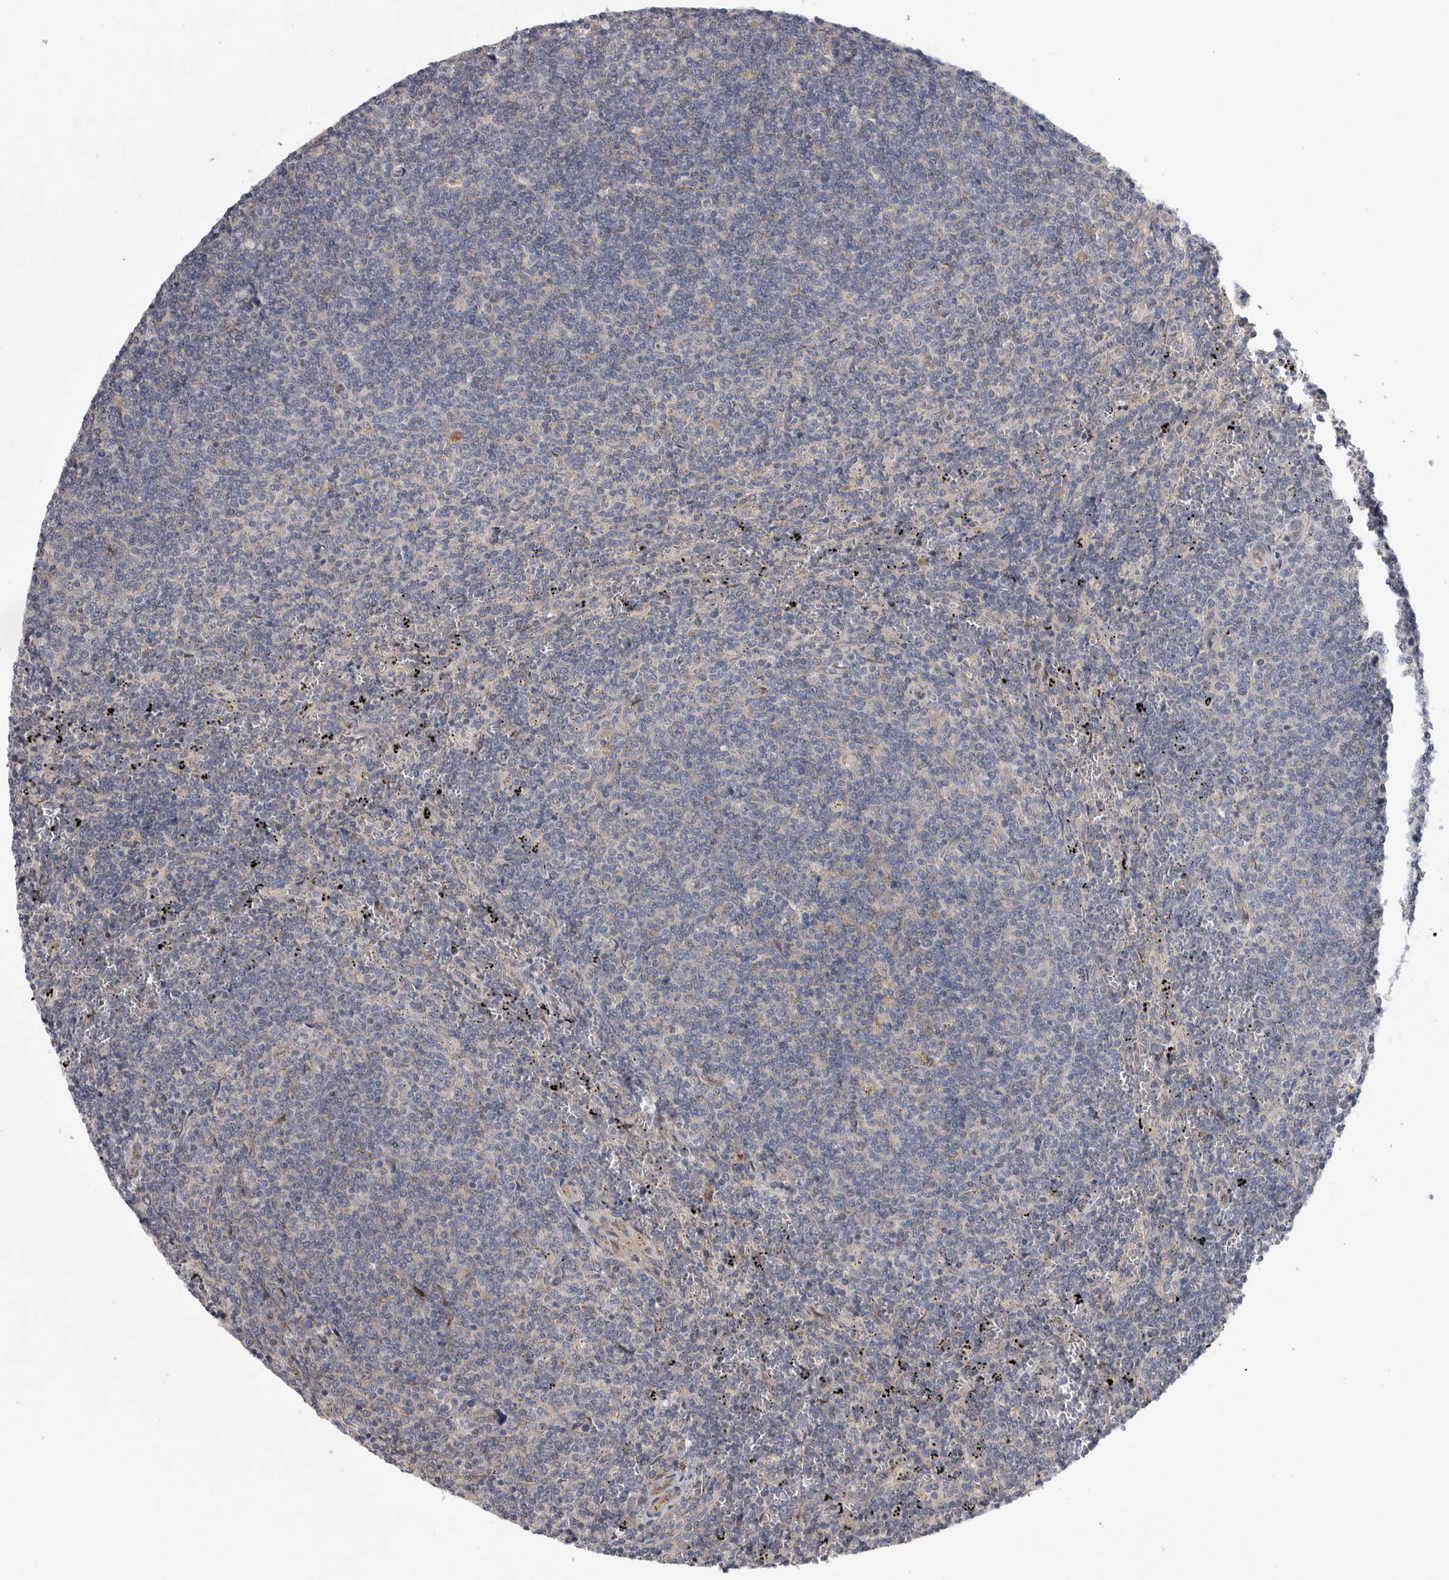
{"staining": {"intensity": "negative", "quantity": "none", "location": "none"}, "tissue": "lymphoma", "cell_type": "Tumor cells", "image_type": "cancer", "snomed": [{"axis": "morphology", "description": "Malignant lymphoma, non-Hodgkin's type, Low grade"}, {"axis": "topography", "description": "Spleen"}], "caption": "Immunohistochemical staining of malignant lymphoma, non-Hodgkin's type (low-grade) shows no significant staining in tumor cells.", "gene": "FBXO43", "patient": {"sex": "female", "age": 50}}